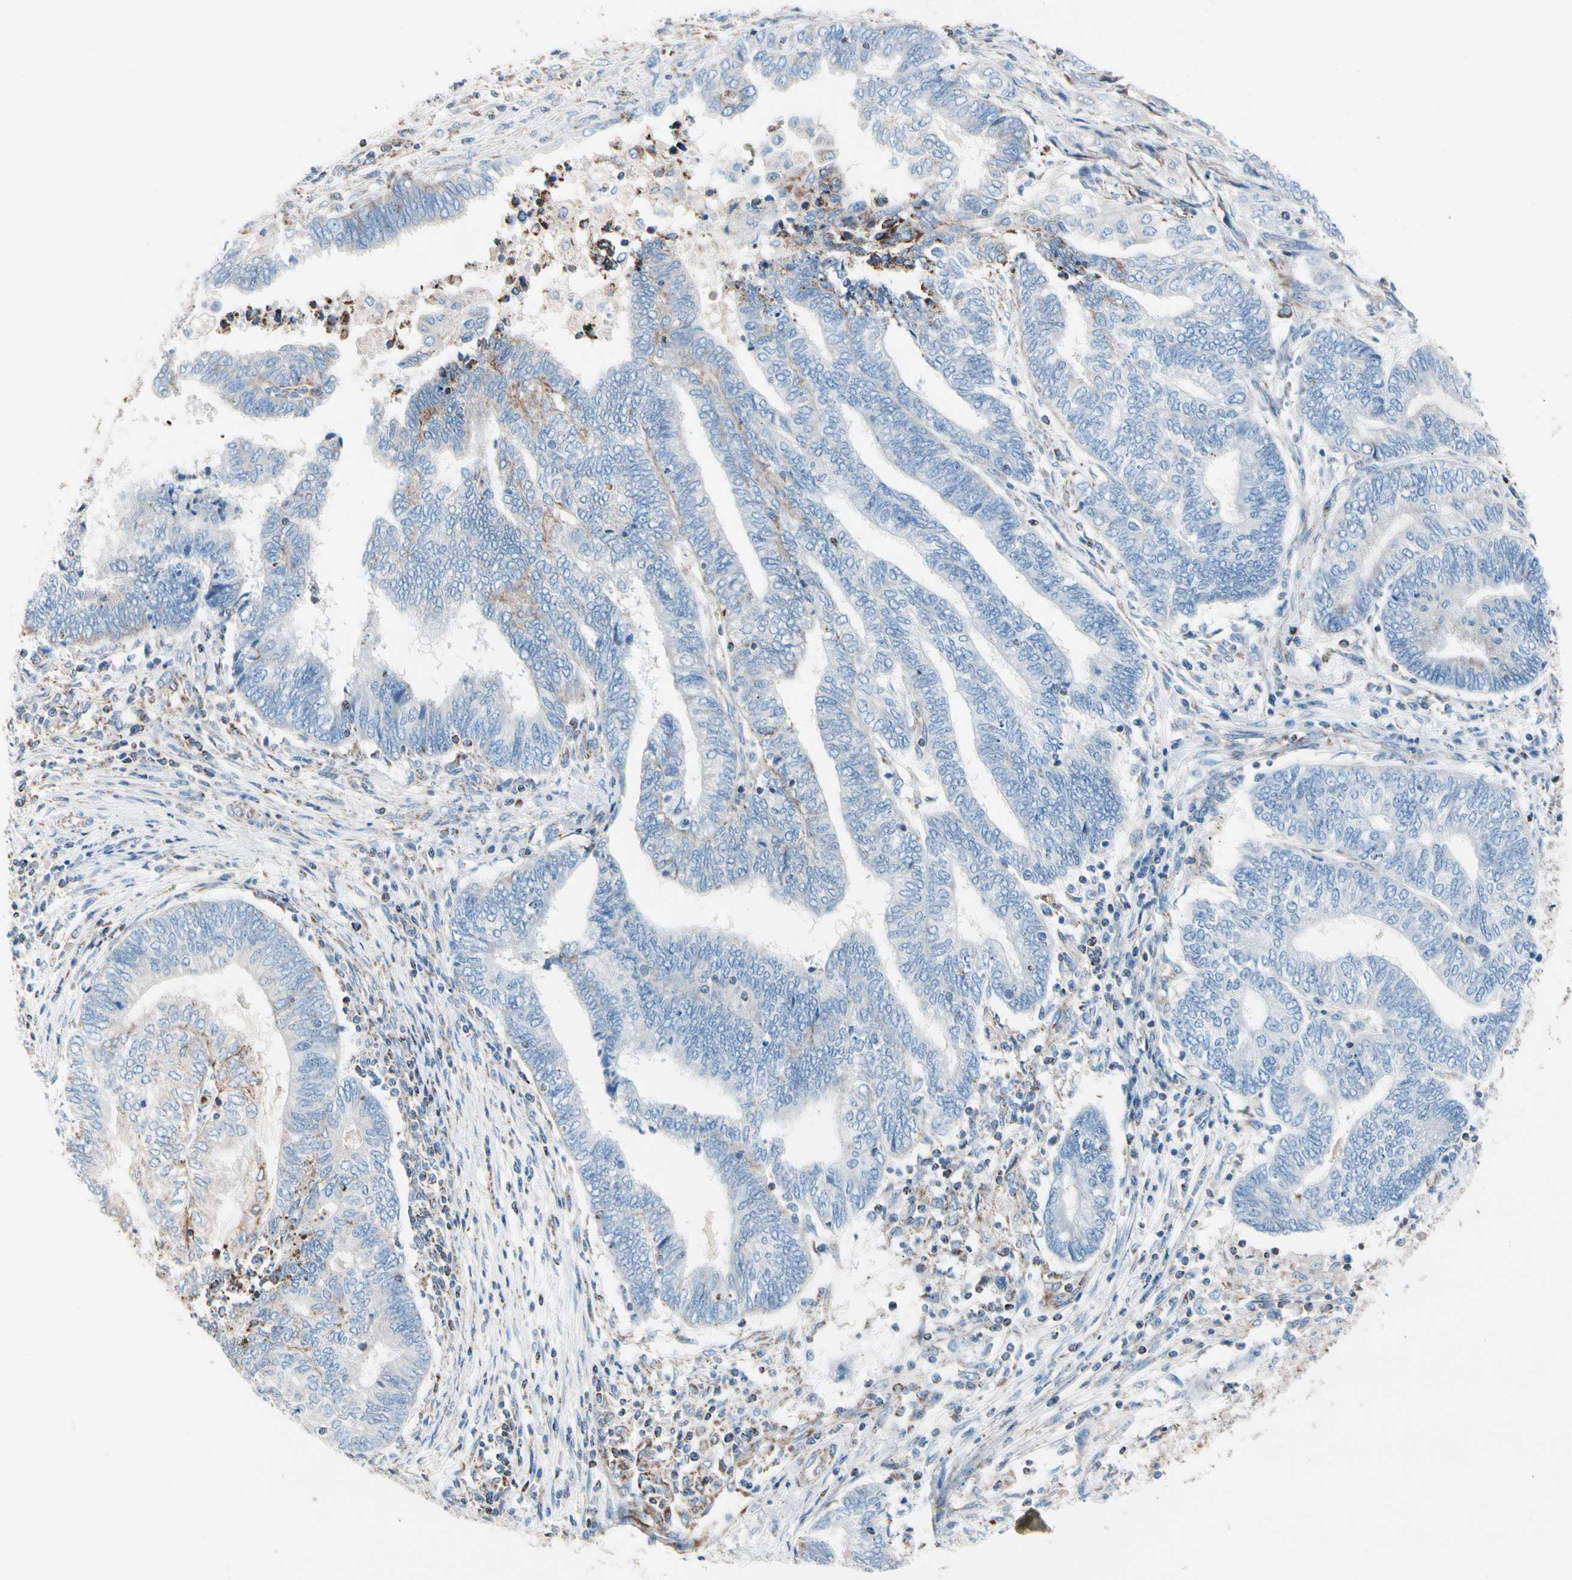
{"staining": {"intensity": "strong", "quantity": "<25%", "location": "cytoplasmic/membranous"}, "tissue": "endometrial cancer", "cell_type": "Tumor cells", "image_type": "cancer", "snomed": [{"axis": "morphology", "description": "Adenocarcinoma, NOS"}, {"axis": "topography", "description": "Uterus"}, {"axis": "topography", "description": "Endometrium"}], "caption": "A brown stain labels strong cytoplasmic/membranous positivity of a protein in endometrial cancer tumor cells.", "gene": "HK1", "patient": {"sex": "female", "age": 70}}